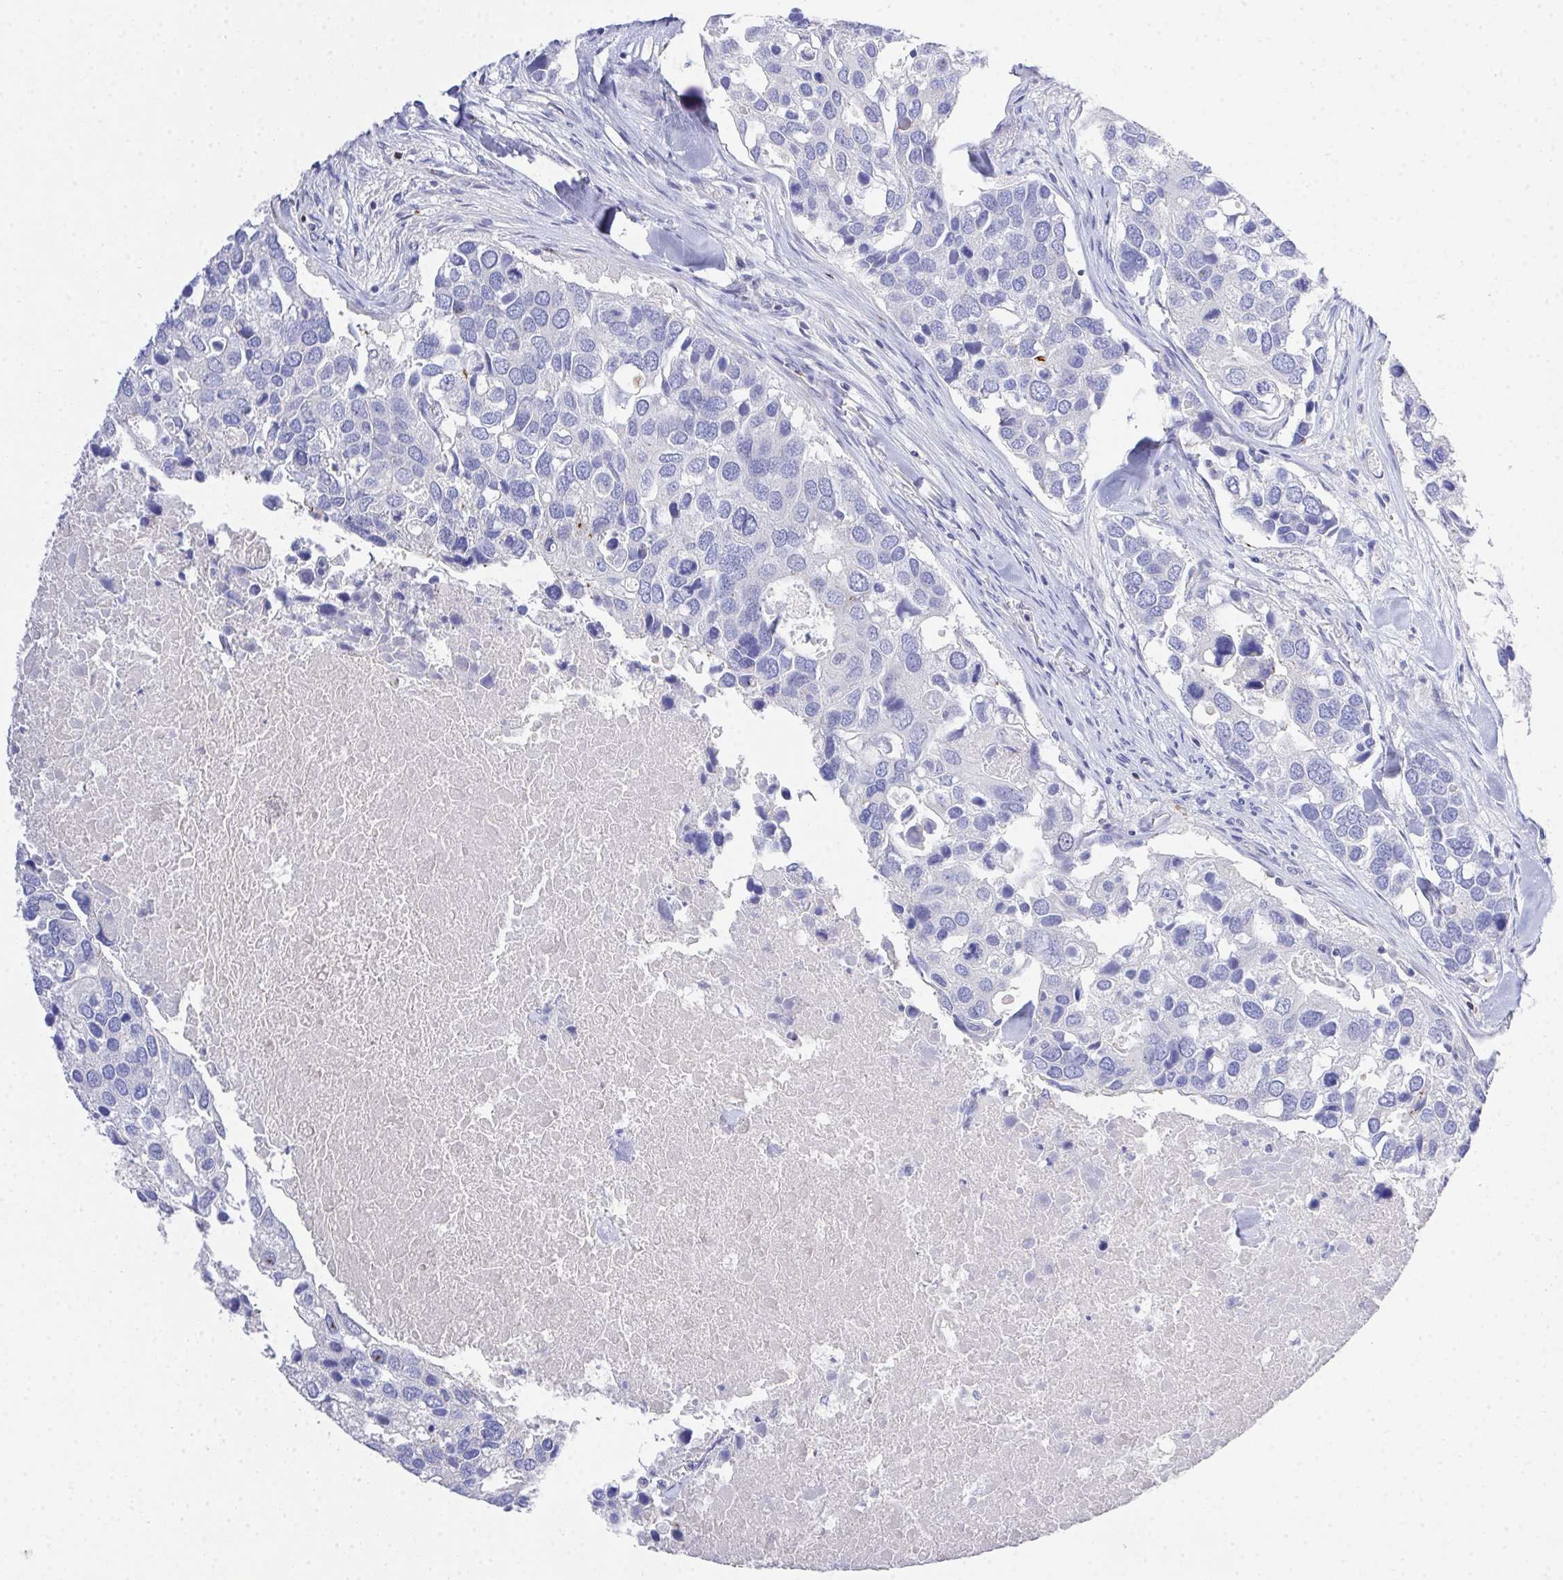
{"staining": {"intensity": "negative", "quantity": "none", "location": "none"}, "tissue": "breast cancer", "cell_type": "Tumor cells", "image_type": "cancer", "snomed": [{"axis": "morphology", "description": "Duct carcinoma"}, {"axis": "topography", "description": "Breast"}], "caption": "A photomicrograph of breast cancer stained for a protein shows no brown staining in tumor cells. Brightfield microscopy of IHC stained with DAB (3,3'-diaminobenzidine) (brown) and hematoxylin (blue), captured at high magnification.", "gene": "PRG3", "patient": {"sex": "female", "age": 83}}